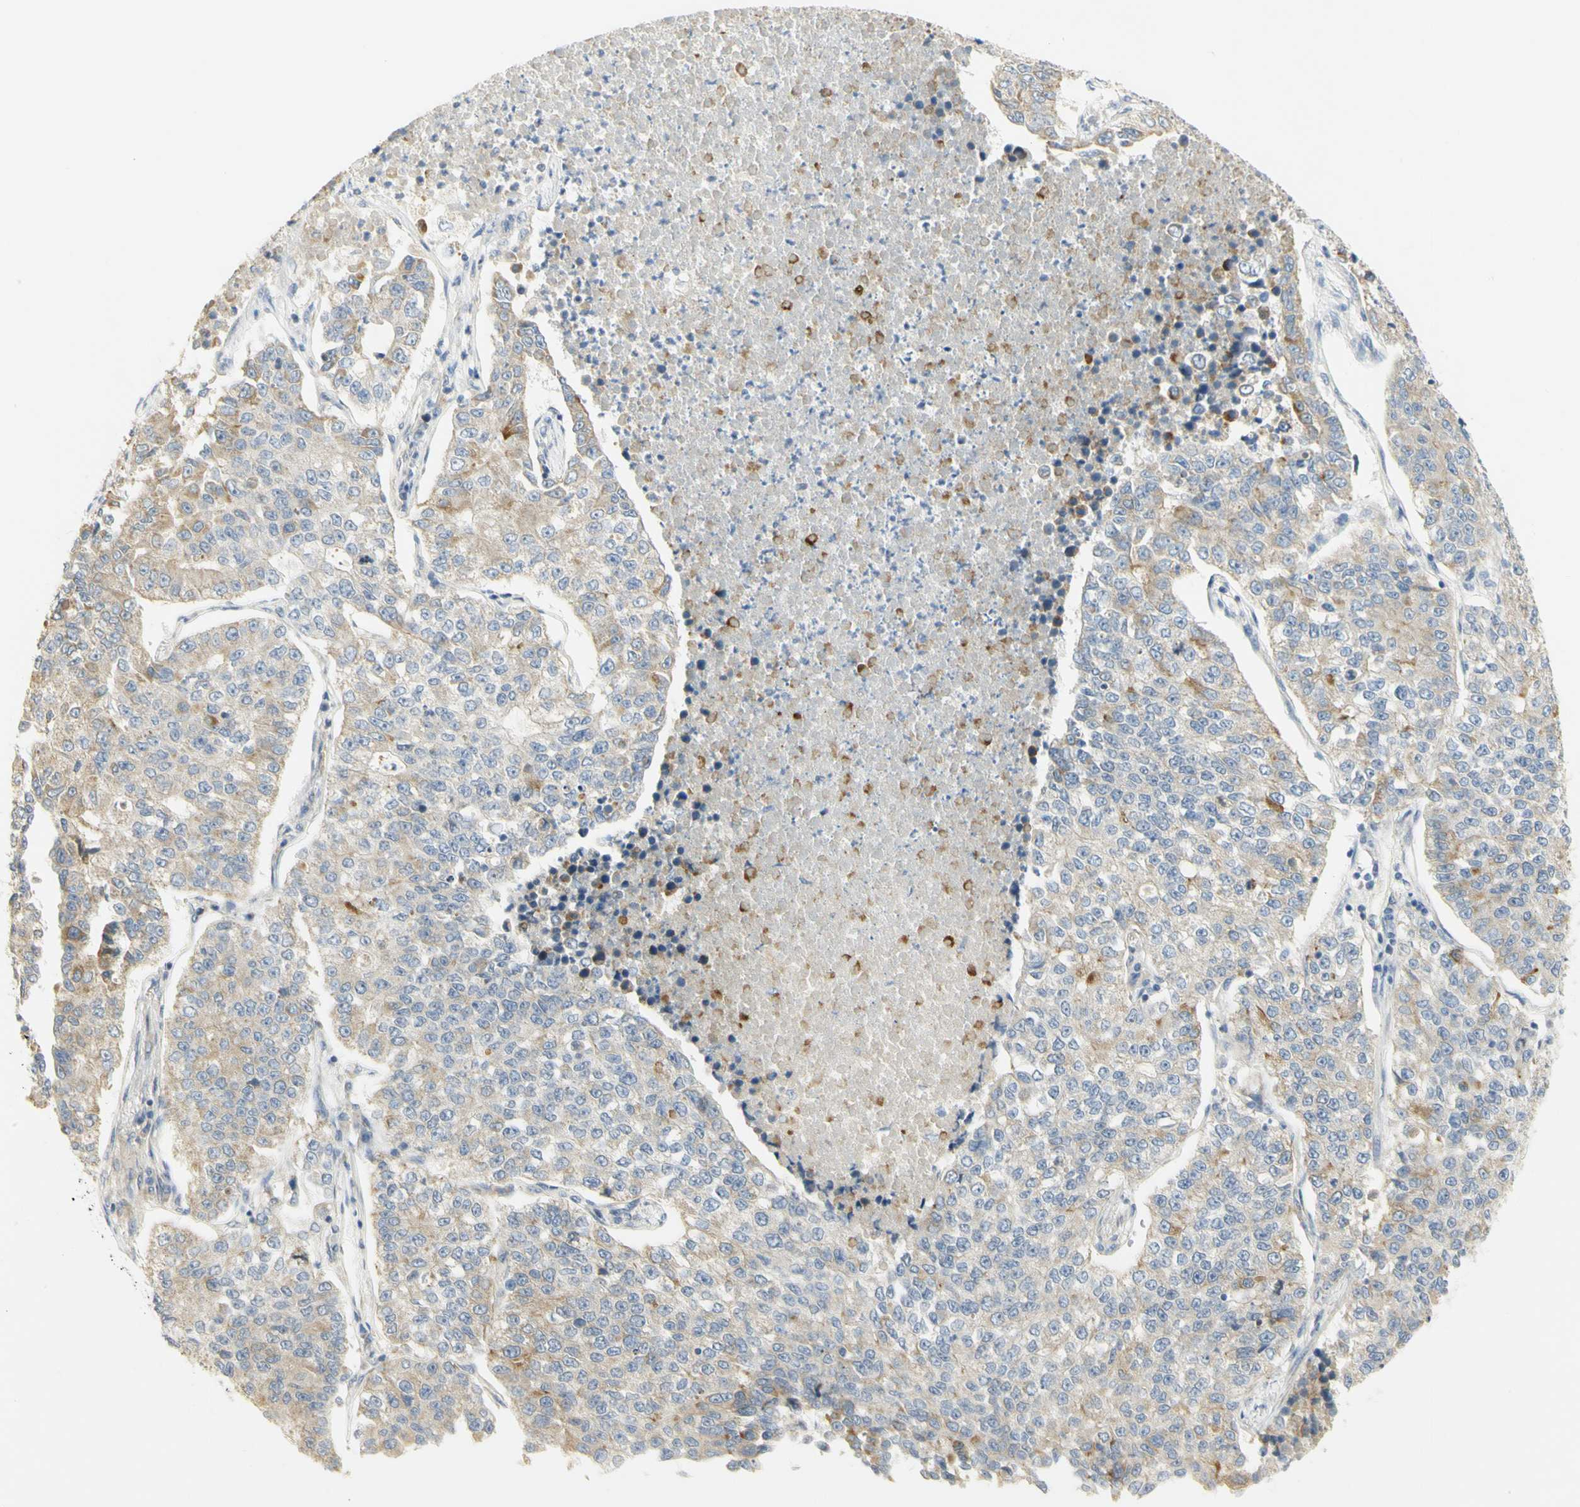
{"staining": {"intensity": "moderate", "quantity": "25%-75%", "location": "cytoplasmic/membranous"}, "tissue": "lung cancer", "cell_type": "Tumor cells", "image_type": "cancer", "snomed": [{"axis": "morphology", "description": "Adenocarcinoma, NOS"}, {"axis": "topography", "description": "Lung"}], "caption": "Tumor cells exhibit moderate cytoplasmic/membranous expression in approximately 25%-75% of cells in lung cancer (adenocarcinoma). The staining was performed using DAB to visualize the protein expression in brown, while the nuclei were stained in blue with hematoxylin (Magnification: 20x).", "gene": "KIF11", "patient": {"sex": "male", "age": 49}}